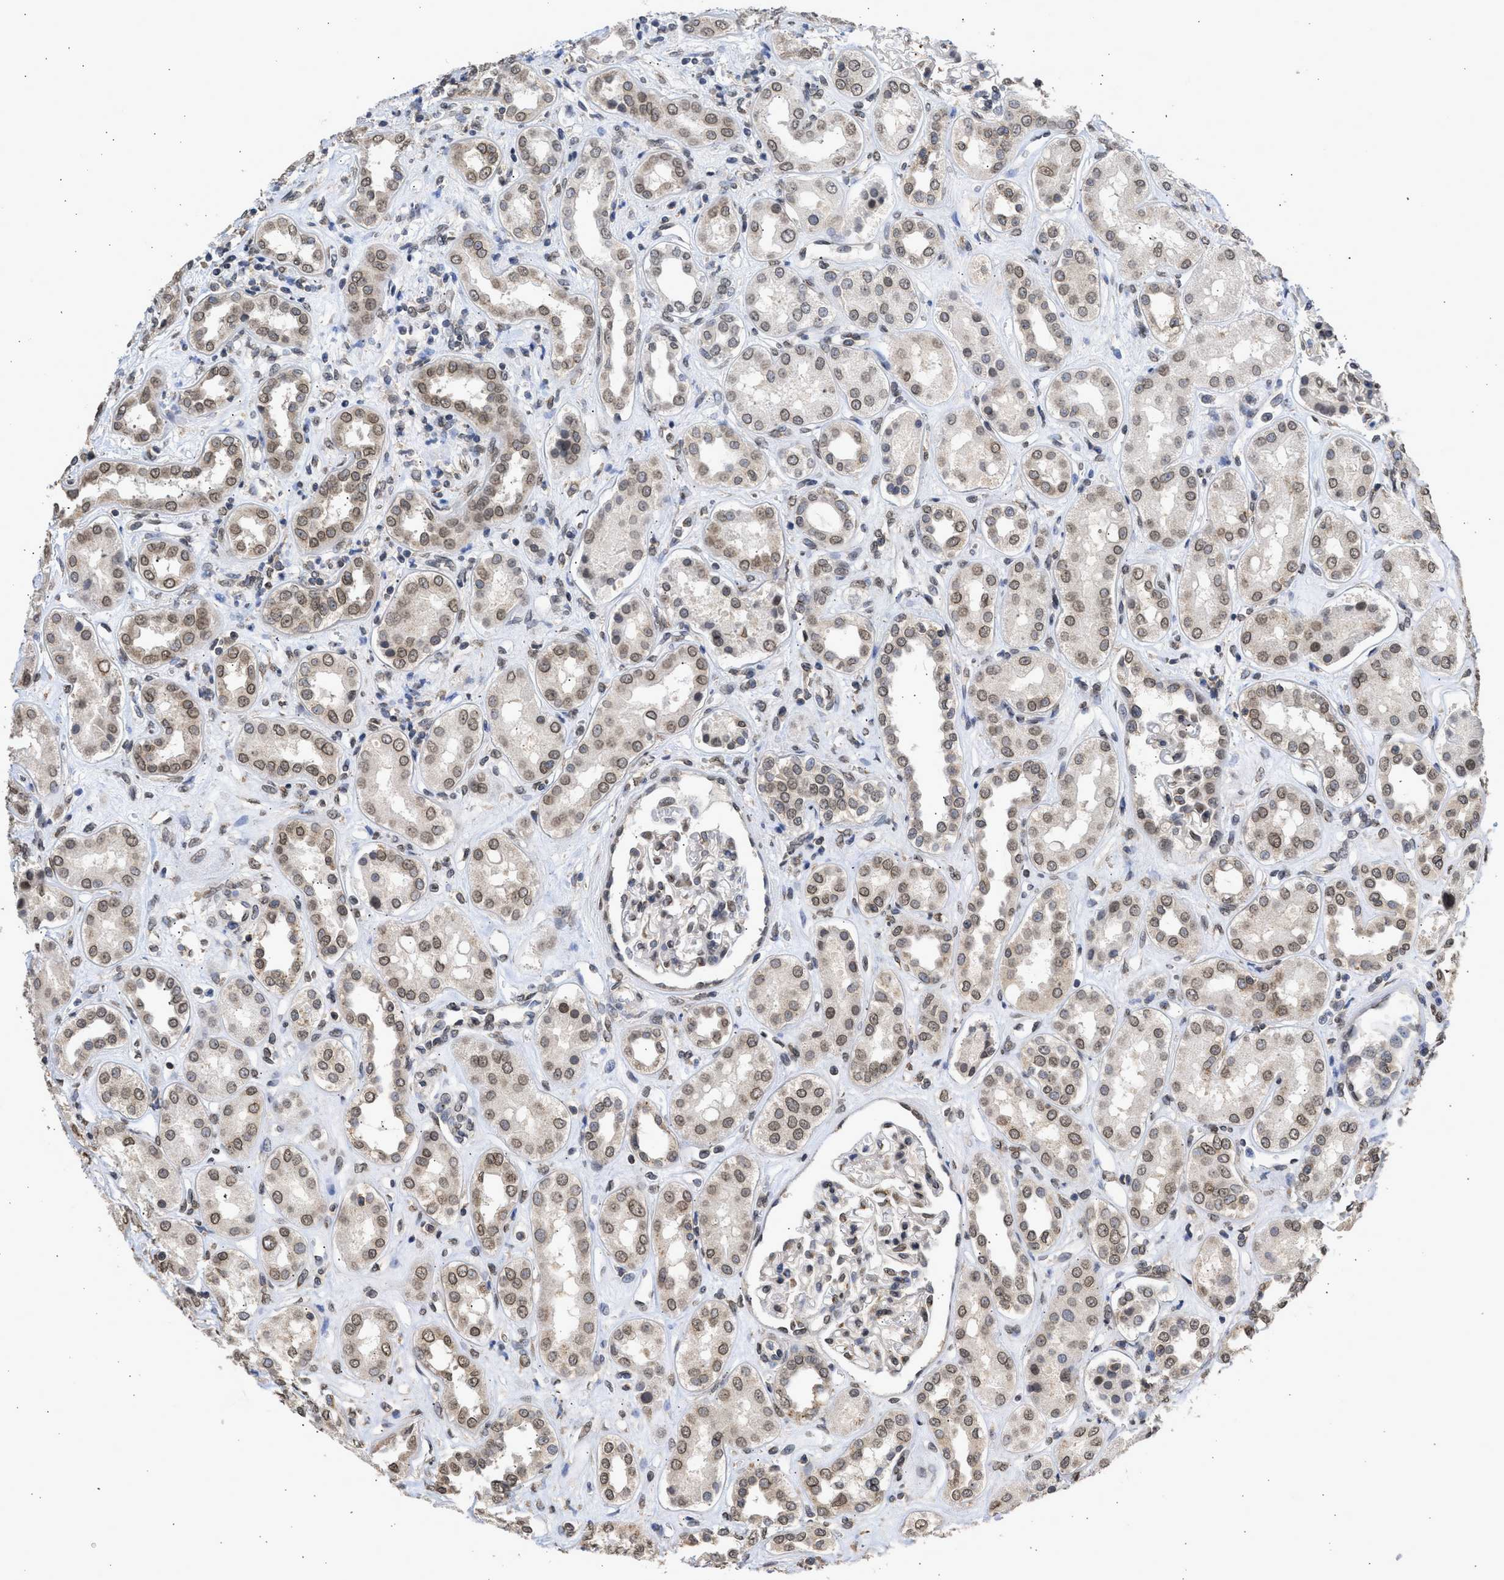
{"staining": {"intensity": "weak", "quantity": "<25%", "location": "nuclear"}, "tissue": "kidney", "cell_type": "Cells in glomeruli", "image_type": "normal", "snomed": [{"axis": "morphology", "description": "Normal tissue, NOS"}, {"axis": "topography", "description": "Kidney"}], "caption": "Immunohistochemistry (IHC) photomicrograph of normal human kidney stained for a protein (brown), which demonstrates no positivity in cells in glomeruli.", "gene": "NUP35", "patient": {"sex": "male", "age": 59}}